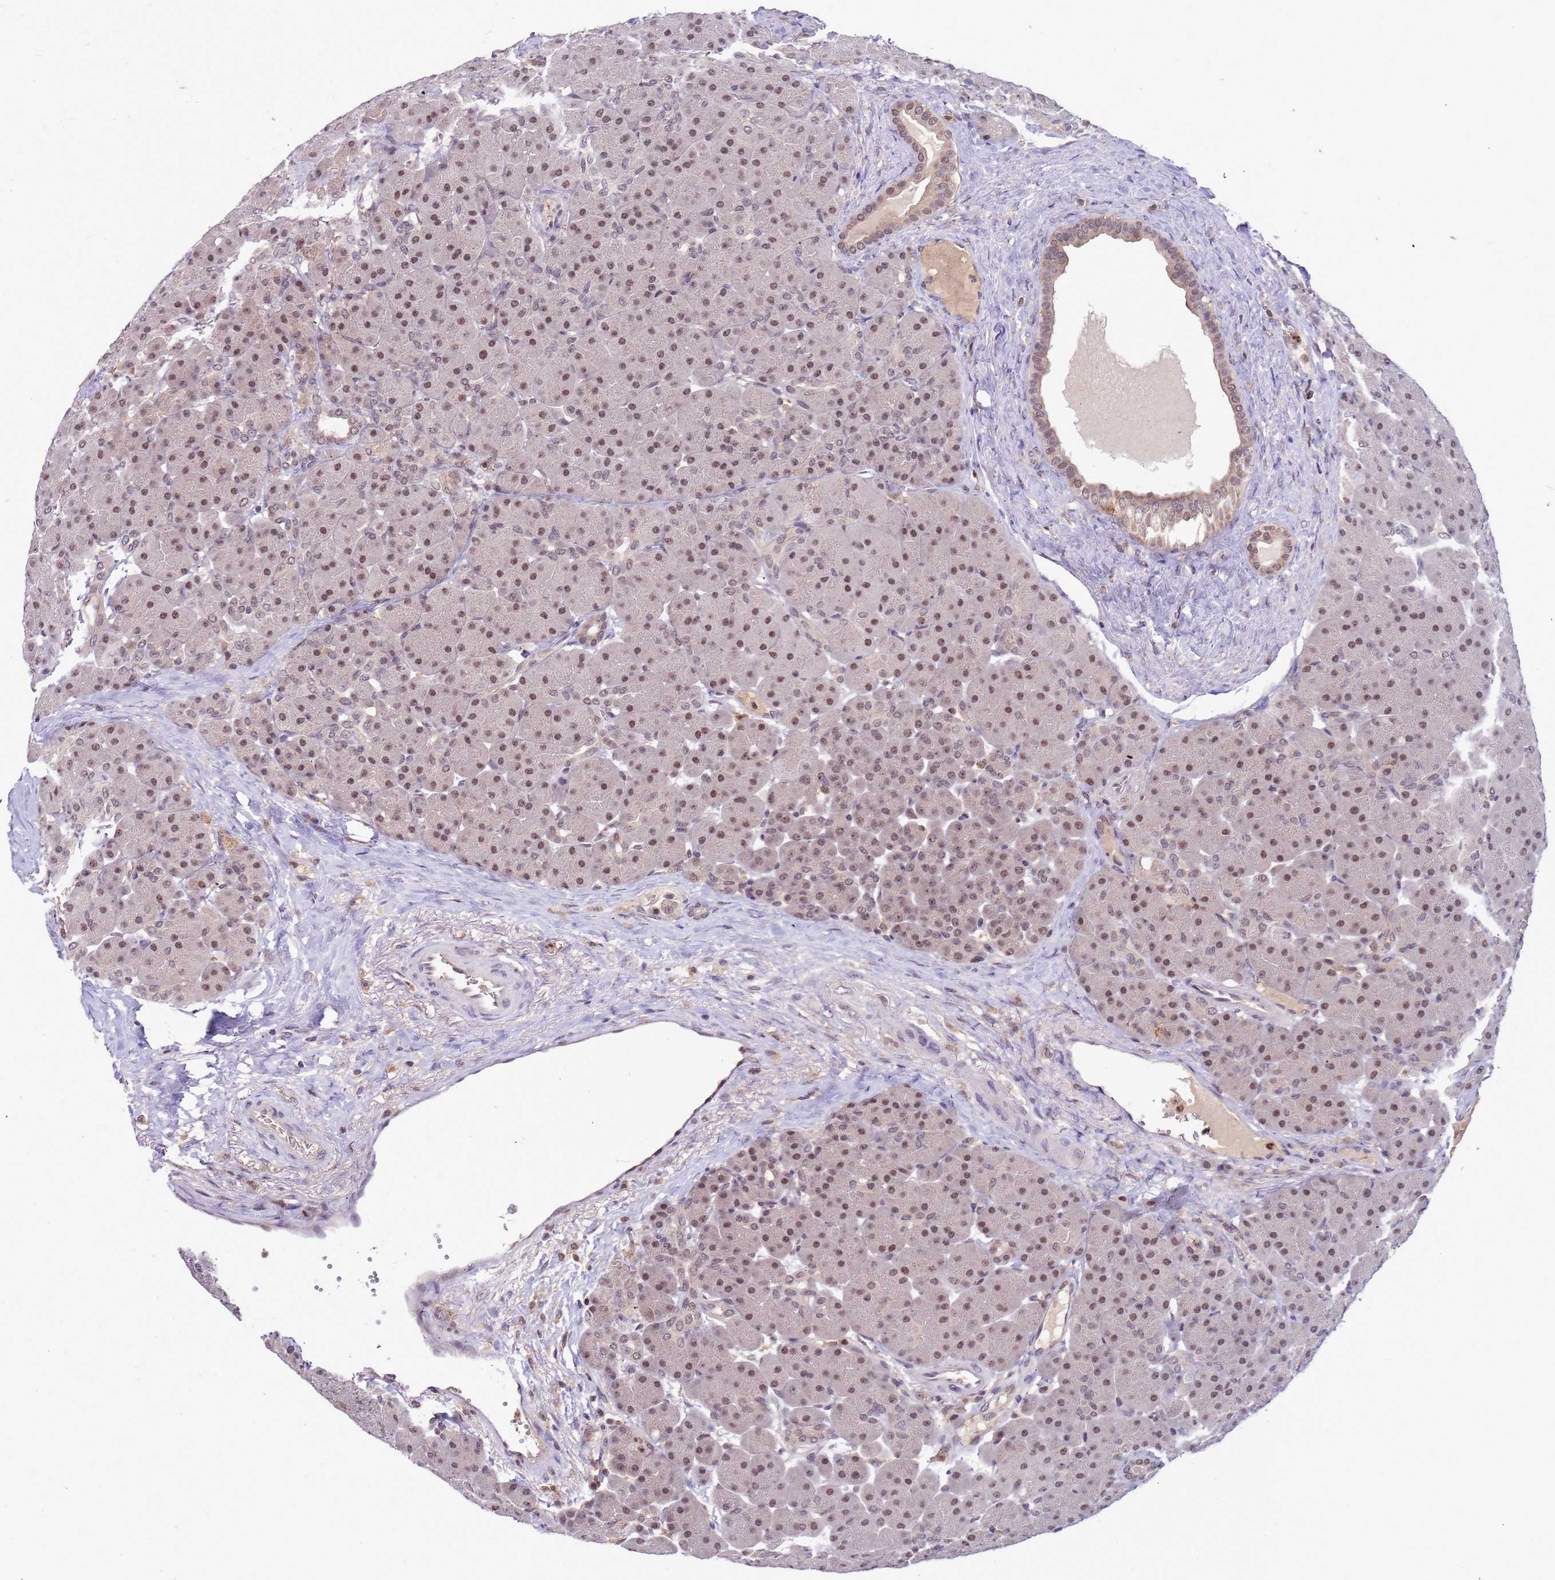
{"staining": {"intensity": "moderate", "quantity": "25%-75%", "location": "nuclear"}, "tissue": "pancreas", "cell_type": "Exocrine glandular cells", "image_type": "normal", "snomed": [{"axis": "morphology", "description": "Normal tissue, NOS"}, {"axis": "topography", "description": "Pancreas"}], "caption": "Moderate nuclear protein staining is seen in about 25%-75% of exocrine glandular cells in pancreas.", "gene": "CD53", "patient": {"sex": "male", "age": 66}}